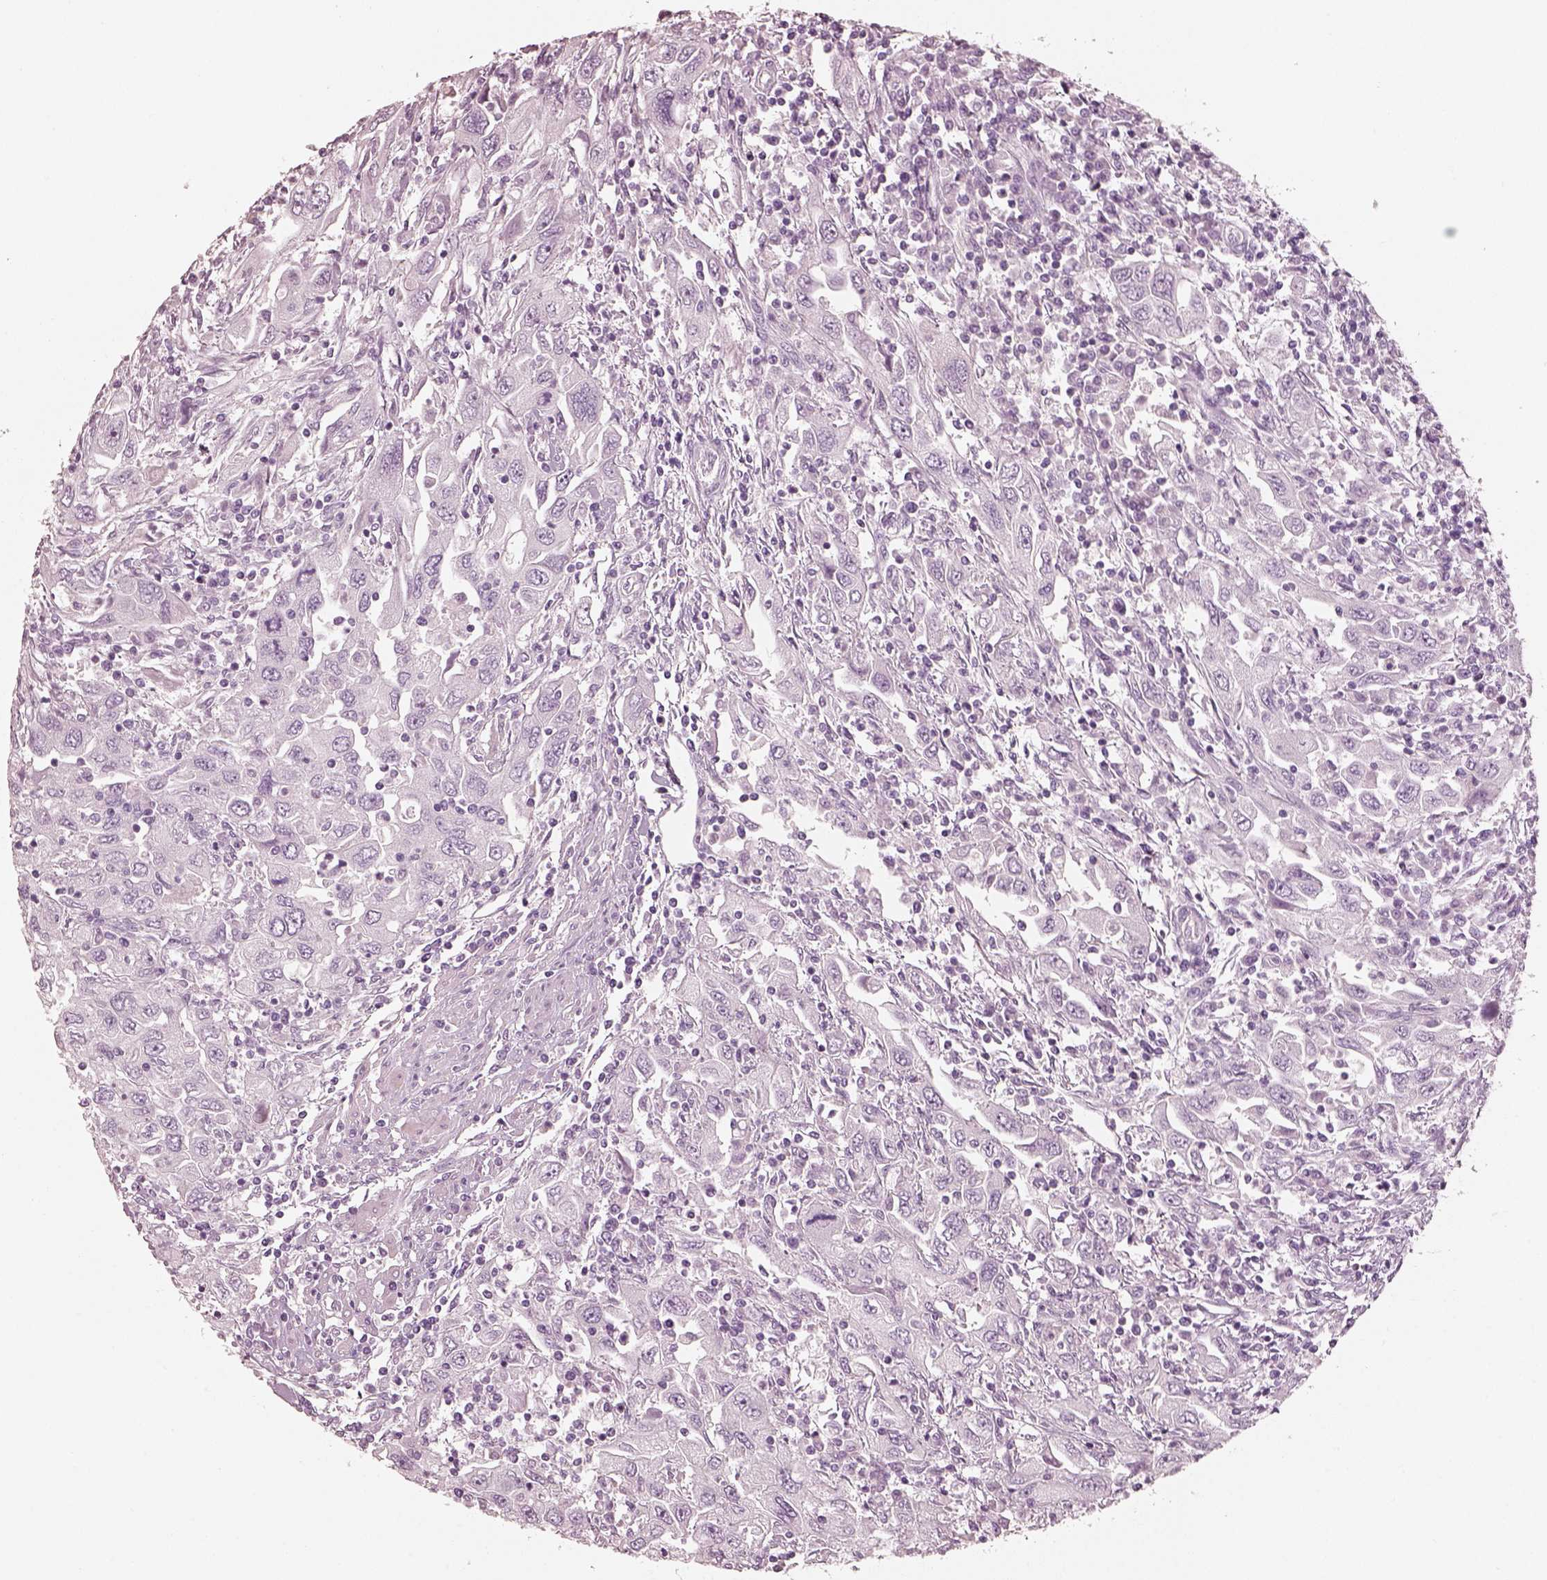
{"staining": {"intensity": "negative", "quantity": "none", "location": "none"}, "tissue": "urothelial cancer", "cell_type": "Tumor cells", "image_type": "cancer", "snomed": [{"axis": "morphology", "description": "Urothelial carcinoma, High grade"}, {"axis": "topography", "description": "Urinary bladder"}], "caption": "A histopathology image of high-grade urothelial carcinoma stained for a protein demonstrates no brown staining in tumor cells.", "gene": "R3HDML", "patient": {"sex": "male", "age": 76}}